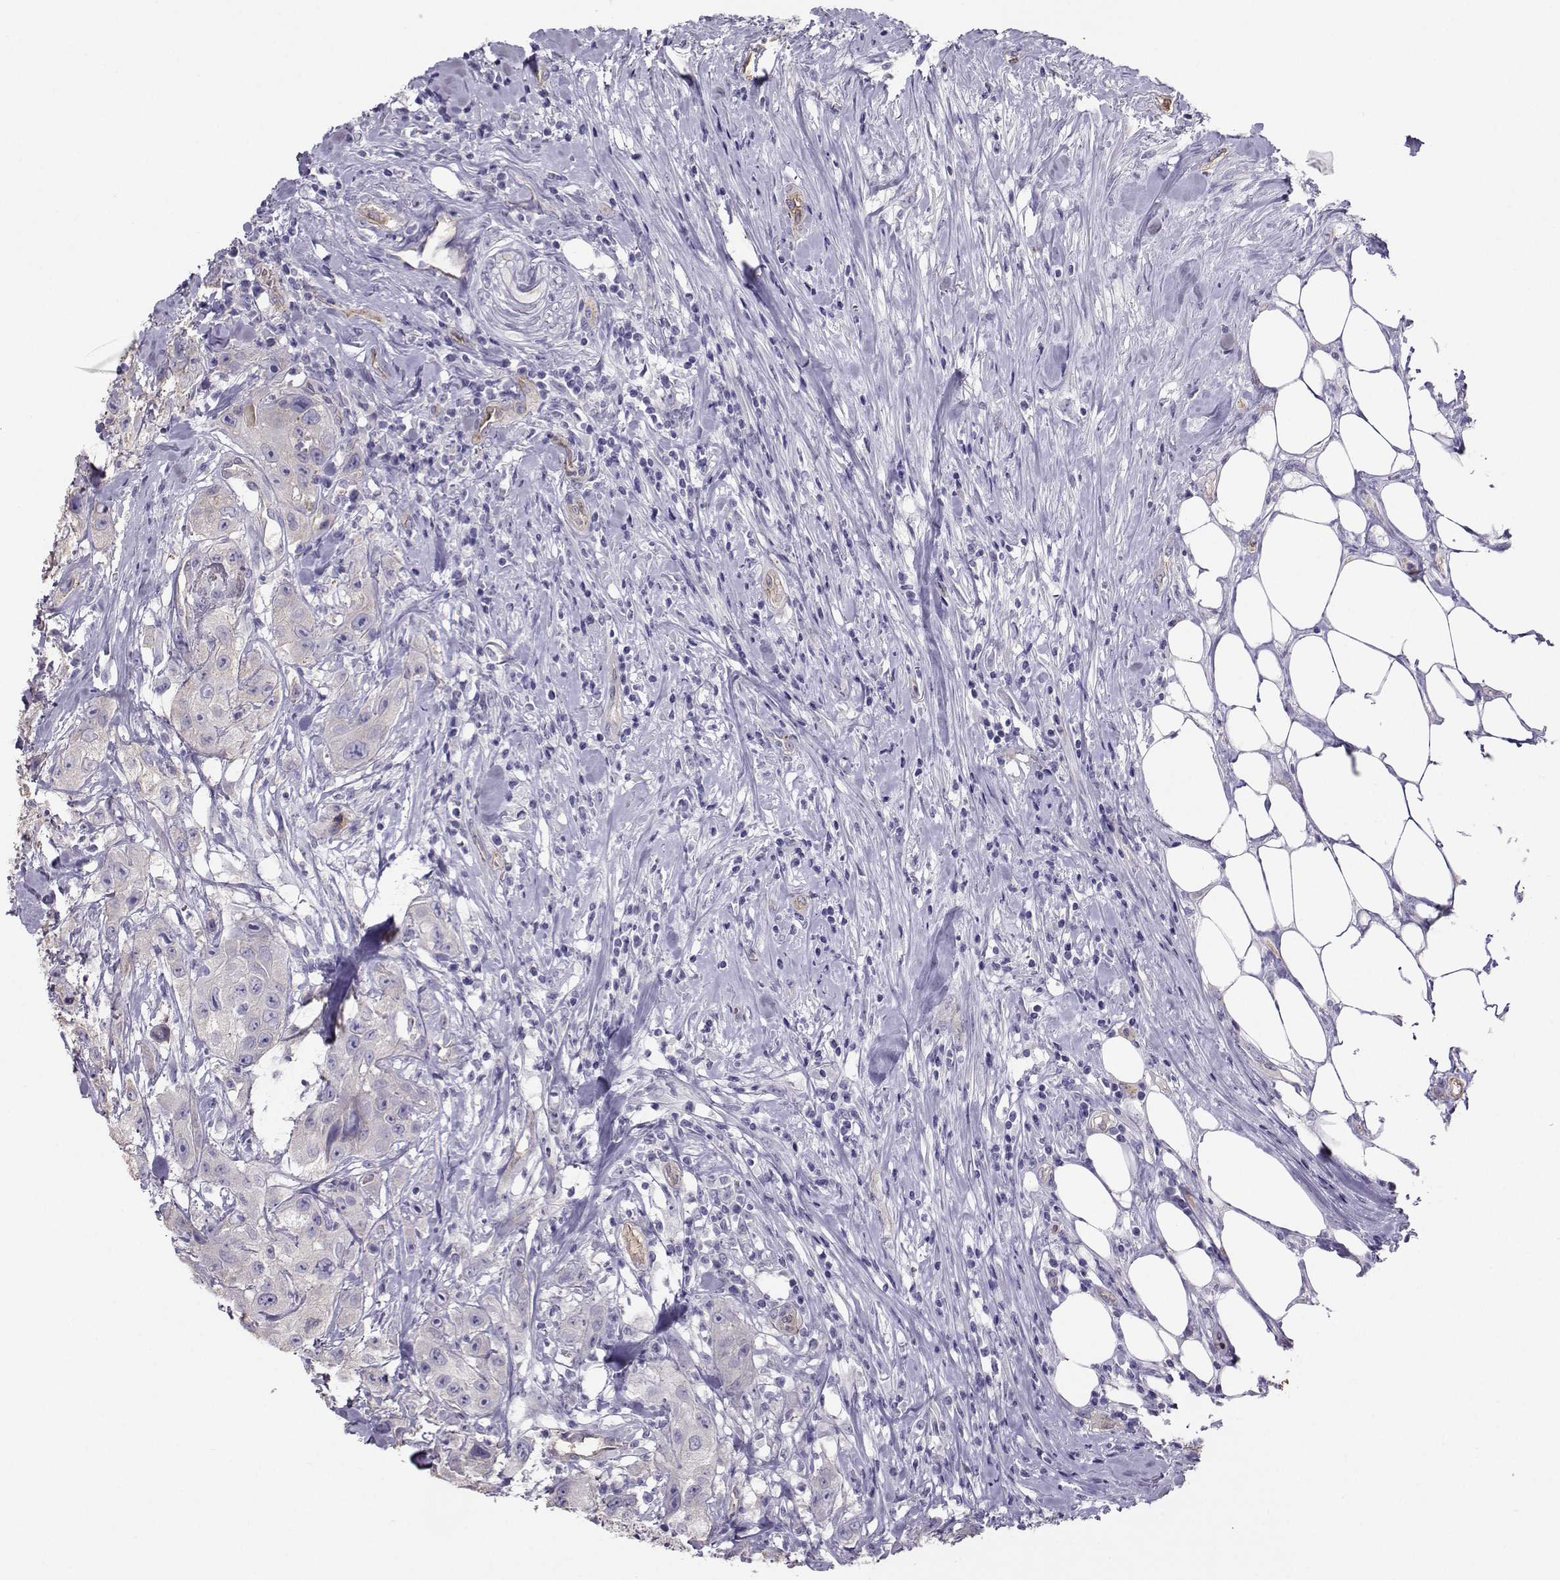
{"staining": {"intensity": "weak", "quantity": "25%-75%", "location": "cytoplasmic/membranous"}, "tissue": "urothelial cancer", "cell_type": "Tumor cells", "image_type": "cancer", "snomed": [{"axis": "morphology", "description": "Urothelial carcinoma, High grade"}, {"axis": "topography", "description": "Urinary bladder"}], "caption": "A brown stain shows weak cytoplasmic/membranous staining of a protein in human high-grade urothelial carcinoma tumor cells.", "gene": "CLUL1", "patient": {"sex": "male", "age": 79}}